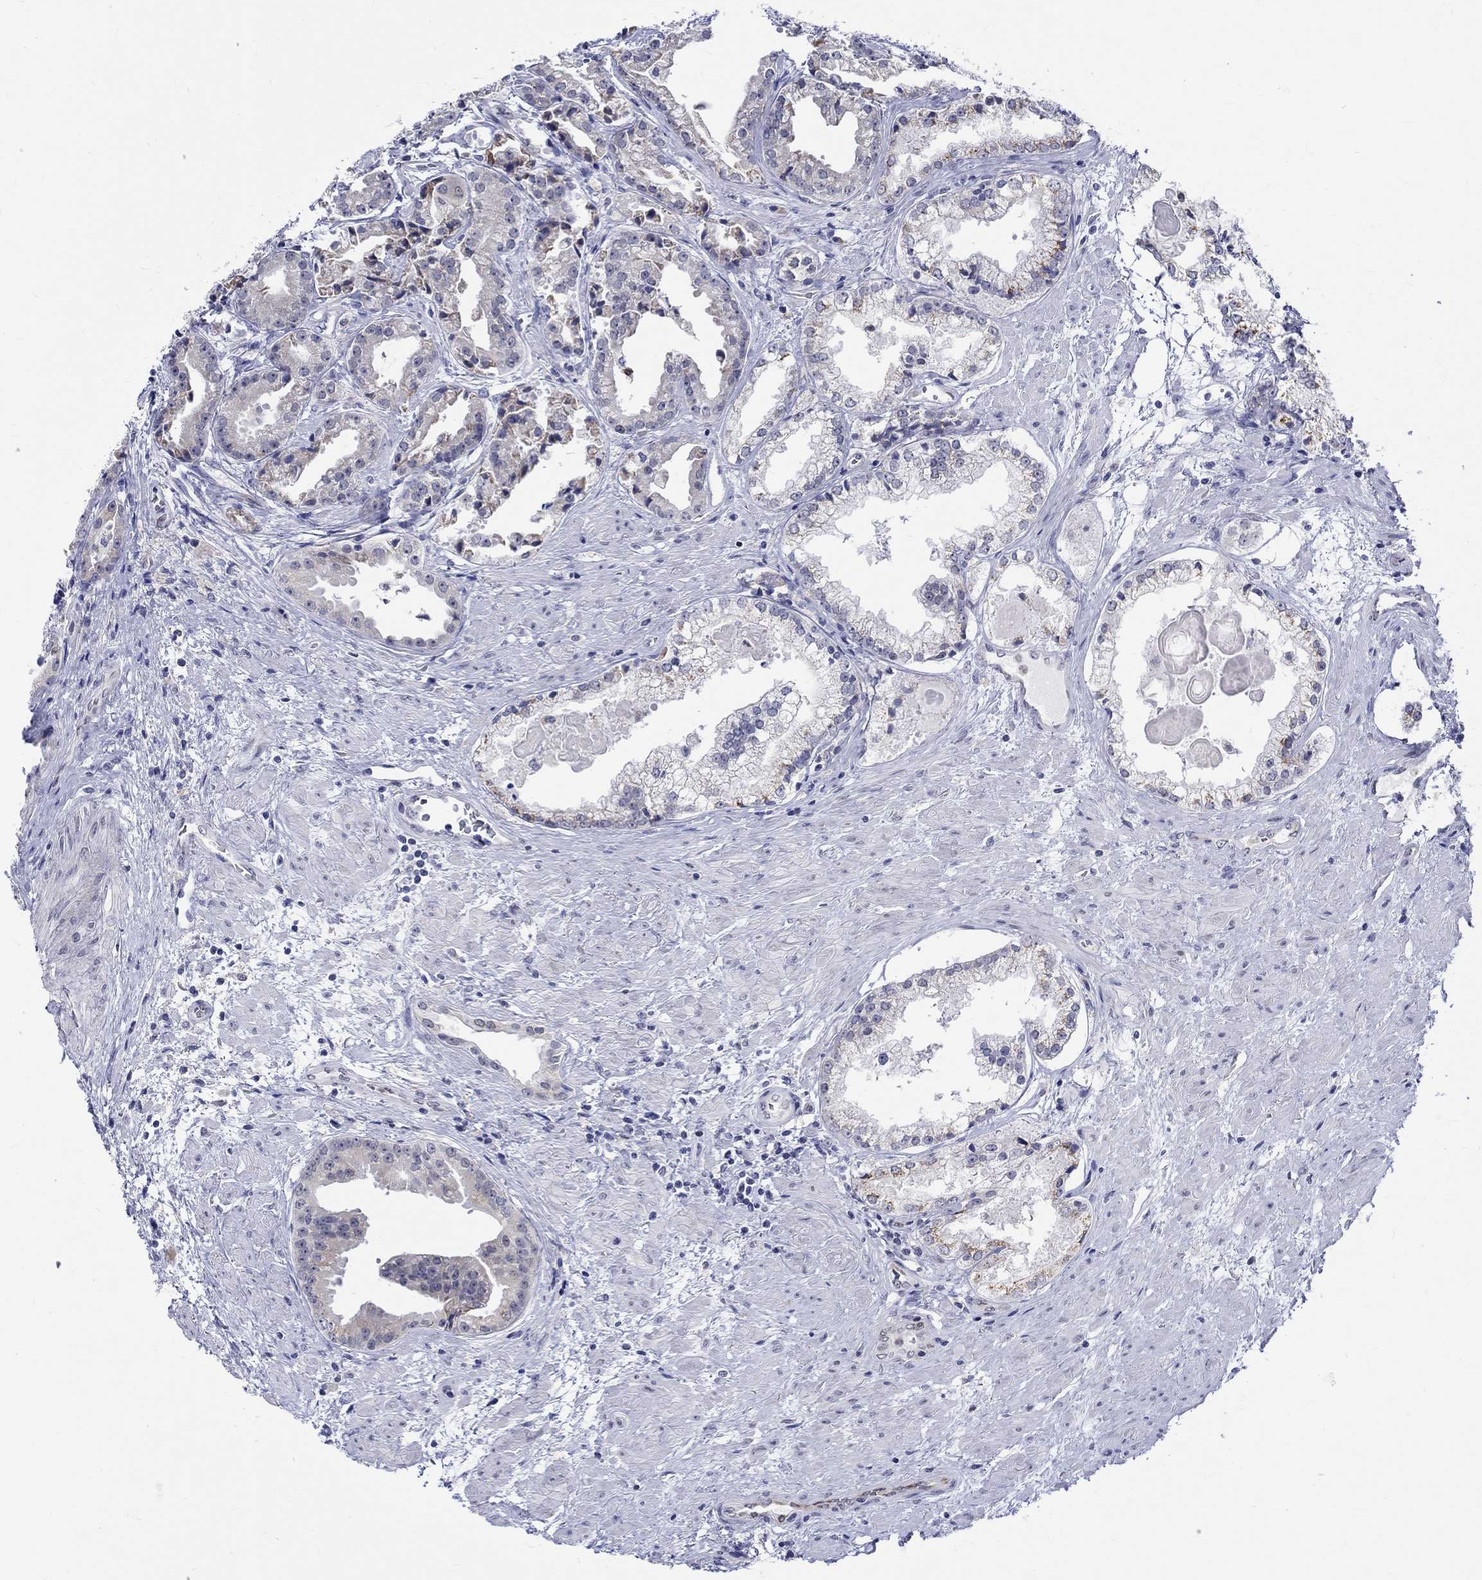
{"staining": {"intensity": "weak", "quantity": "25%-75%", "location": "cytoplasmic/membranous"}, "tissue": "prostate cancer", "cell_type": "Tumor cells", "image_type": "cancer", "snomed": [{"axis": "morphology", "description": "Adenocarcinoma, NOS"}, {"axis": "morphology", "description": "Adenocarcinoma, High grade"}, {"axis": "topography", "description": "Prostate"}], "caption": "Tumor cells demonstrate weak cytoplasmic/membranous expression in approximately 25%-75% of cells in high-grade adenocarcinoma (prostate). The staining was performed using DAB (3,3'-diaminobenzidine) to visualize the protein expression in brown, while the nuclei were stained in blue with hematoxylin (Magnification: 20x).", "gene": "ST6GALNAC1", "patient": {"sex": "male", "age": 64}}